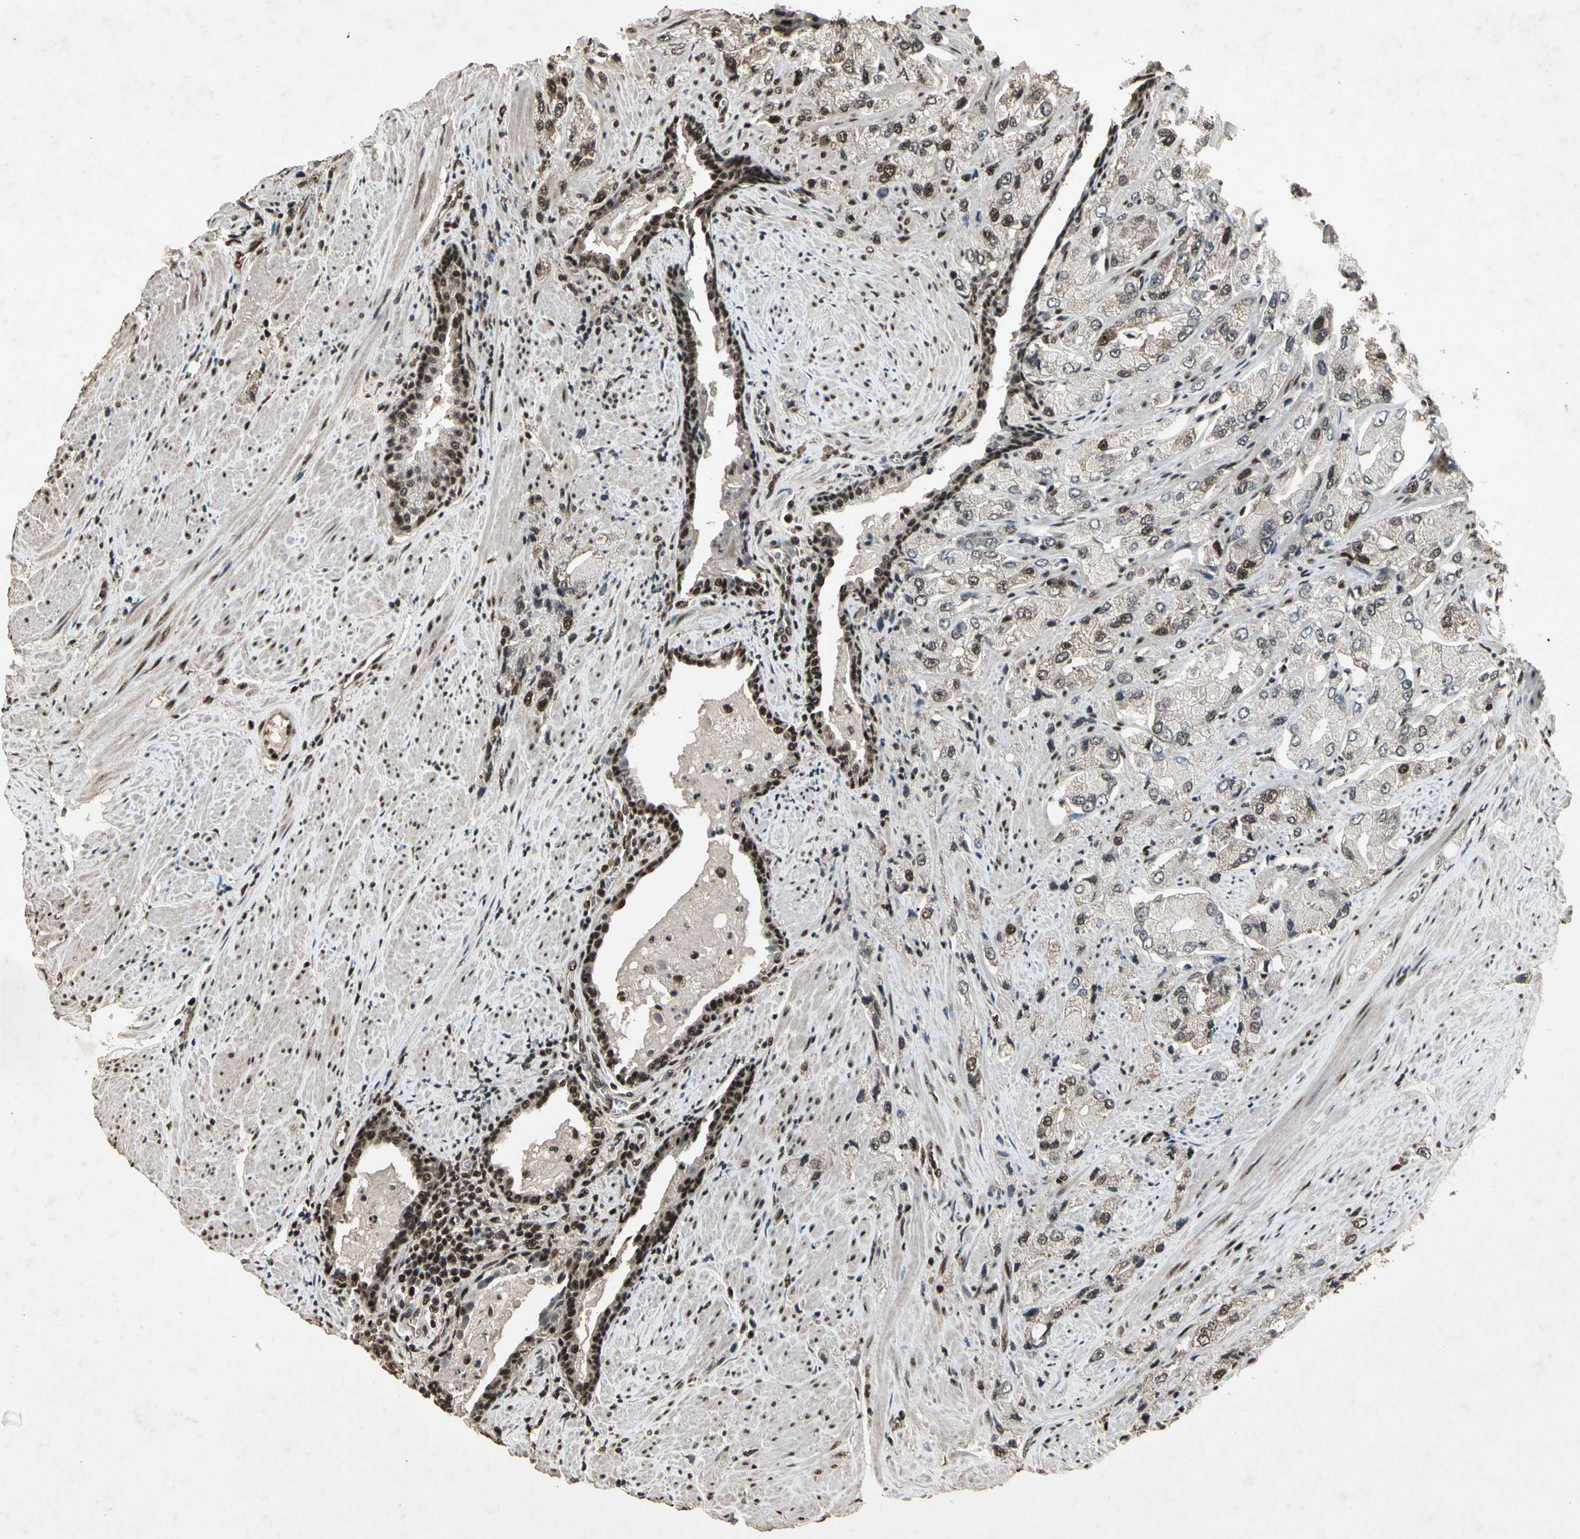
{"staining": {"intensity": "strong", "quantity": "25%-75%", "location": "nuclear"}, "tissue": "prostate cancer", "cell_type": "Tumor cells", "image_type": "cancer", "snomed": [{"axis": "morphology", "description": "Adenocarcinoma, High grade"}, {"axis": "topography", "description": "Prostate"}], "caption": "Protein analysis of prostate cancer tissue demonstrates strong nuclear positivity in about 25%-75% of tumor cells.", "gene": "TBX2", "patient": {"sex": "male", "age": 58}}